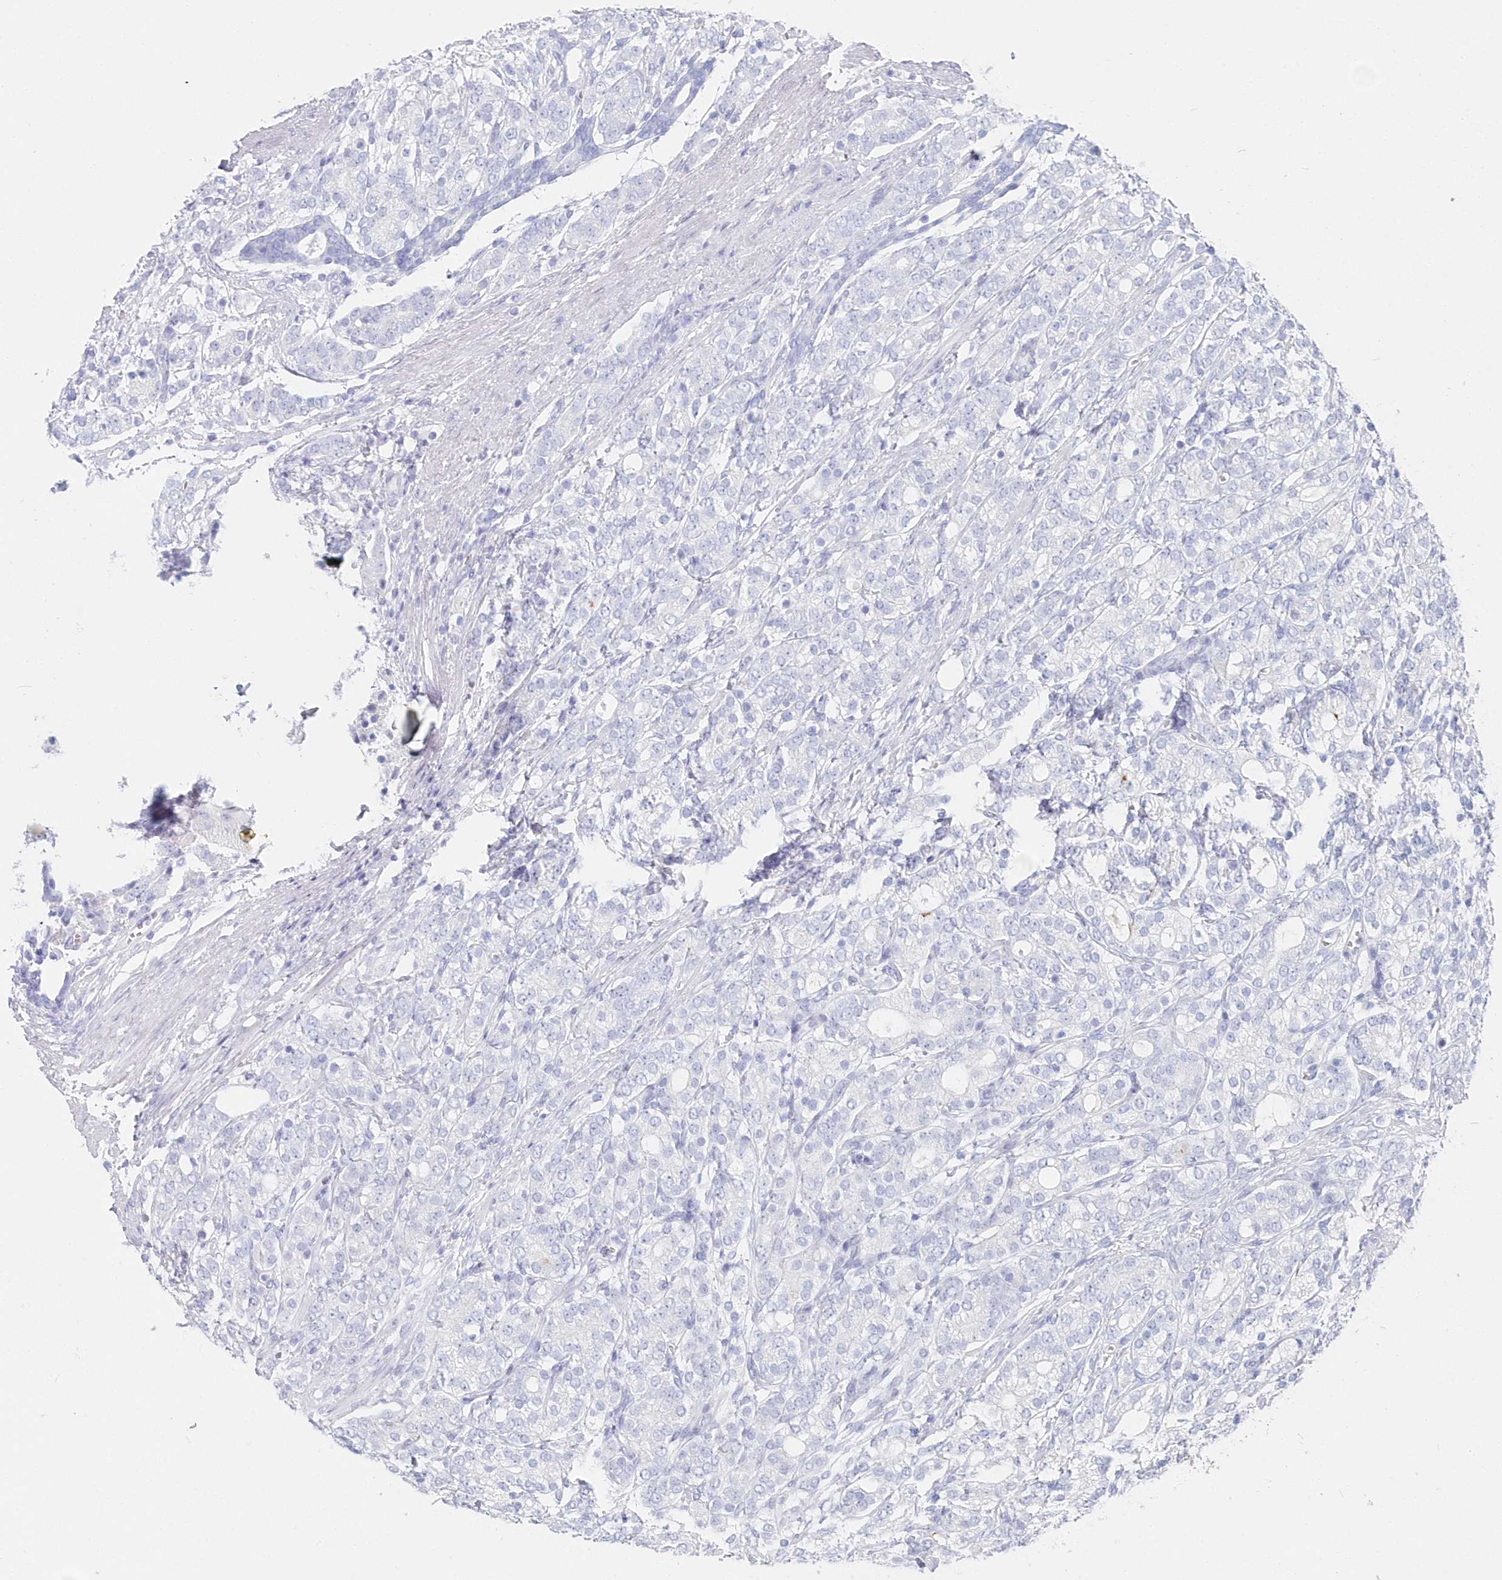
{"staining": {"intensity": "negative", "quantity": "none", "location": "none"}, "tissue": "prostate cancer", "cell_type": "Tumor cells", "image_type": "cancer", "snomed": [{"axis": "morphology", "description": "Adenocarcinoma, High grade"}, {"axis": "topography", "description": "Prostate"}], "caption": "High magnification brightfield microscopy of adenocarcinoma (high-grade) (prostate) stained with DAB (brown) and counterstained with hematoxylin (blue): tumor cells show no significant staining.", "gene": "CSNK1G2", "patient": {"sex": "male", "age": 57}}